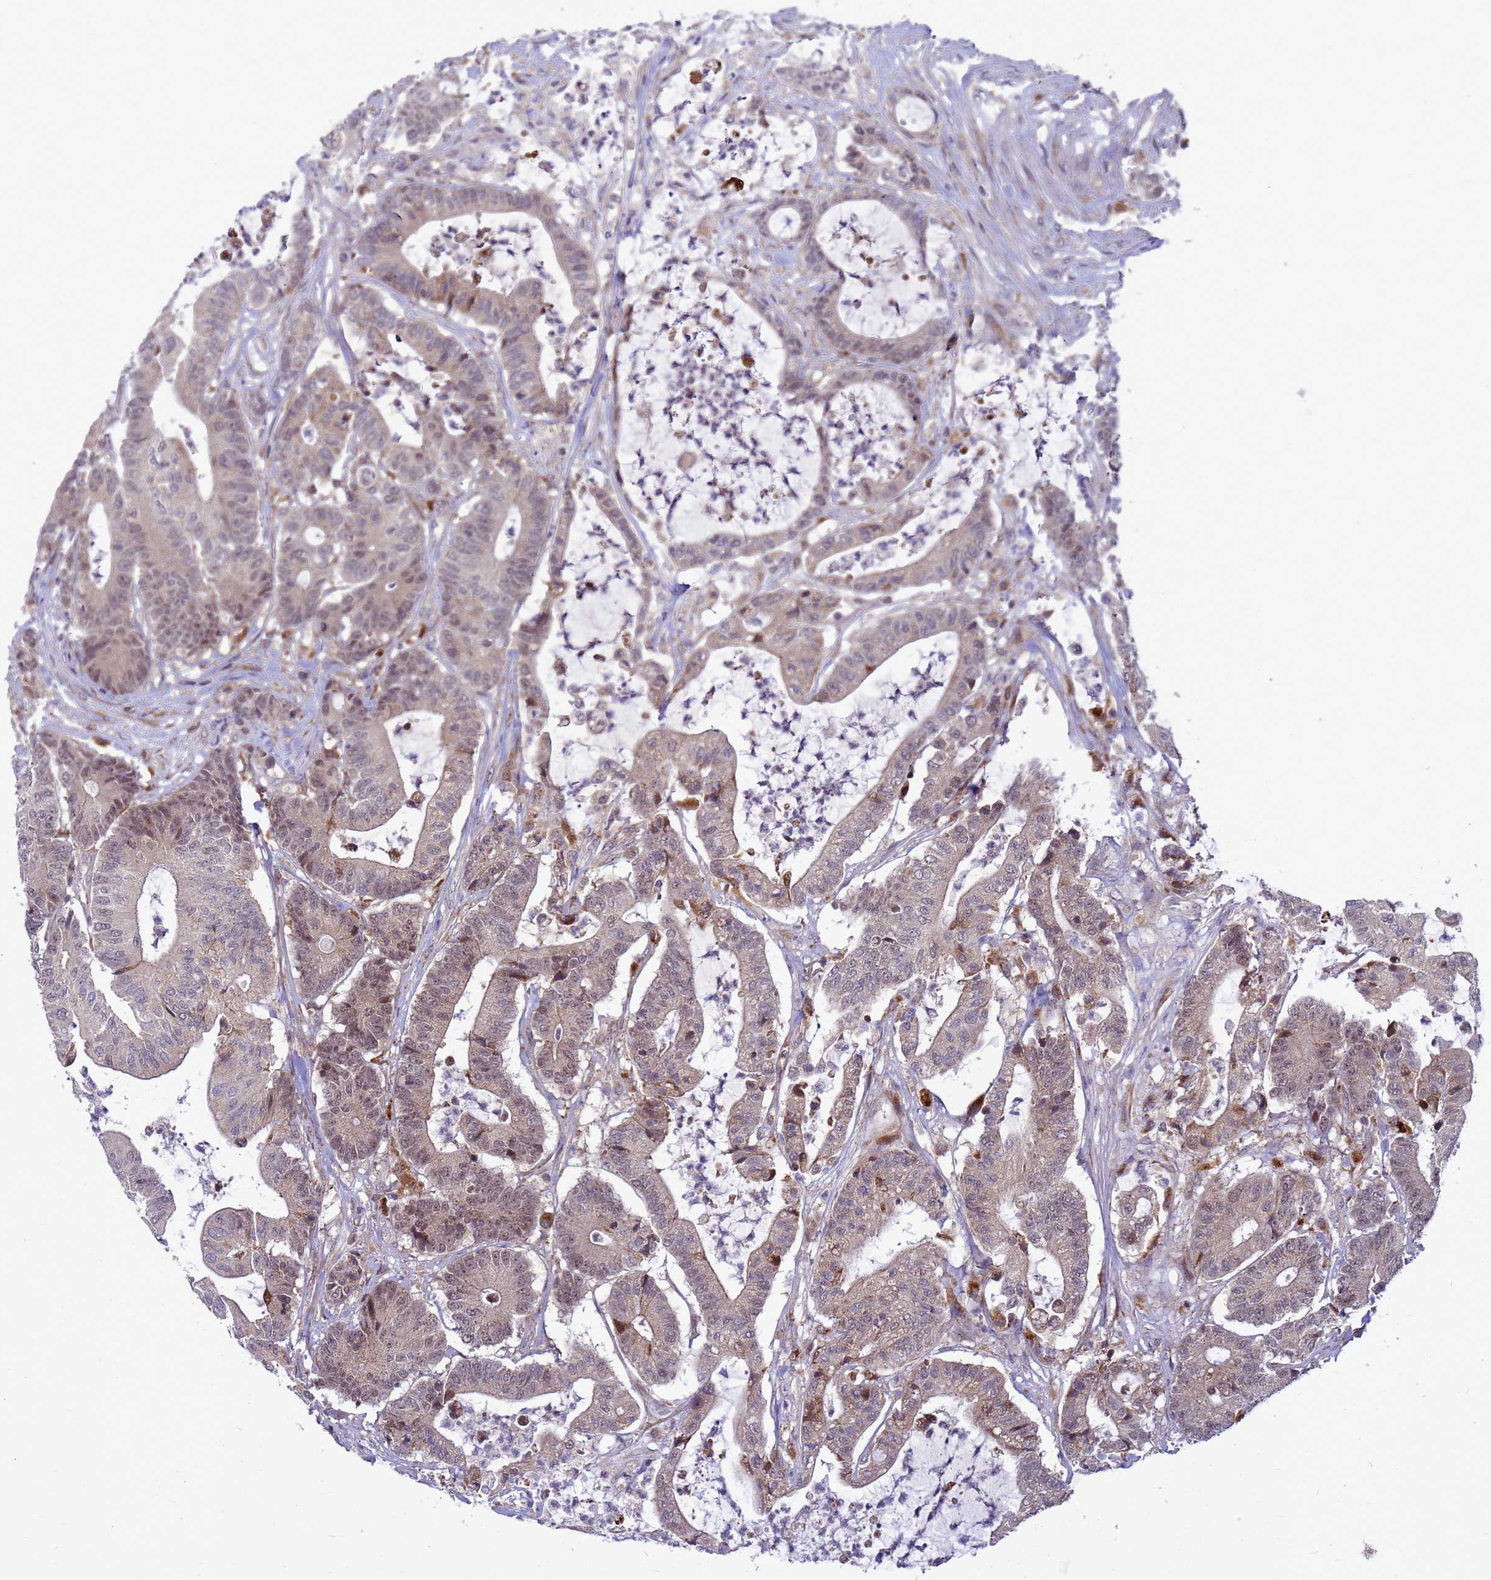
{"staining": {"intensity": "weak", "quantity": "25%-75%", "location": "cytoplasmic/membranous"}, "tissue": "colorectal cancer", "cell_type": "Tumor cells", "image_type": "cancer", "snomed": [{"axis": "morphology", "description": "Adenocarcinoma, NOS"}, {"axis": "topography", "description": "Colon"}], "caption": "Immunohistochemical staining of human colorectal adenocarcinoma demonstrates weak cytoplasmic/membranous protein staining in about 25%-75% of tumor cells. Ihc stains the protein of interest in brown and the nuclei are stained blue.", "gene": "C12orf43", "patient": {"sex": "female", "age": 84}}